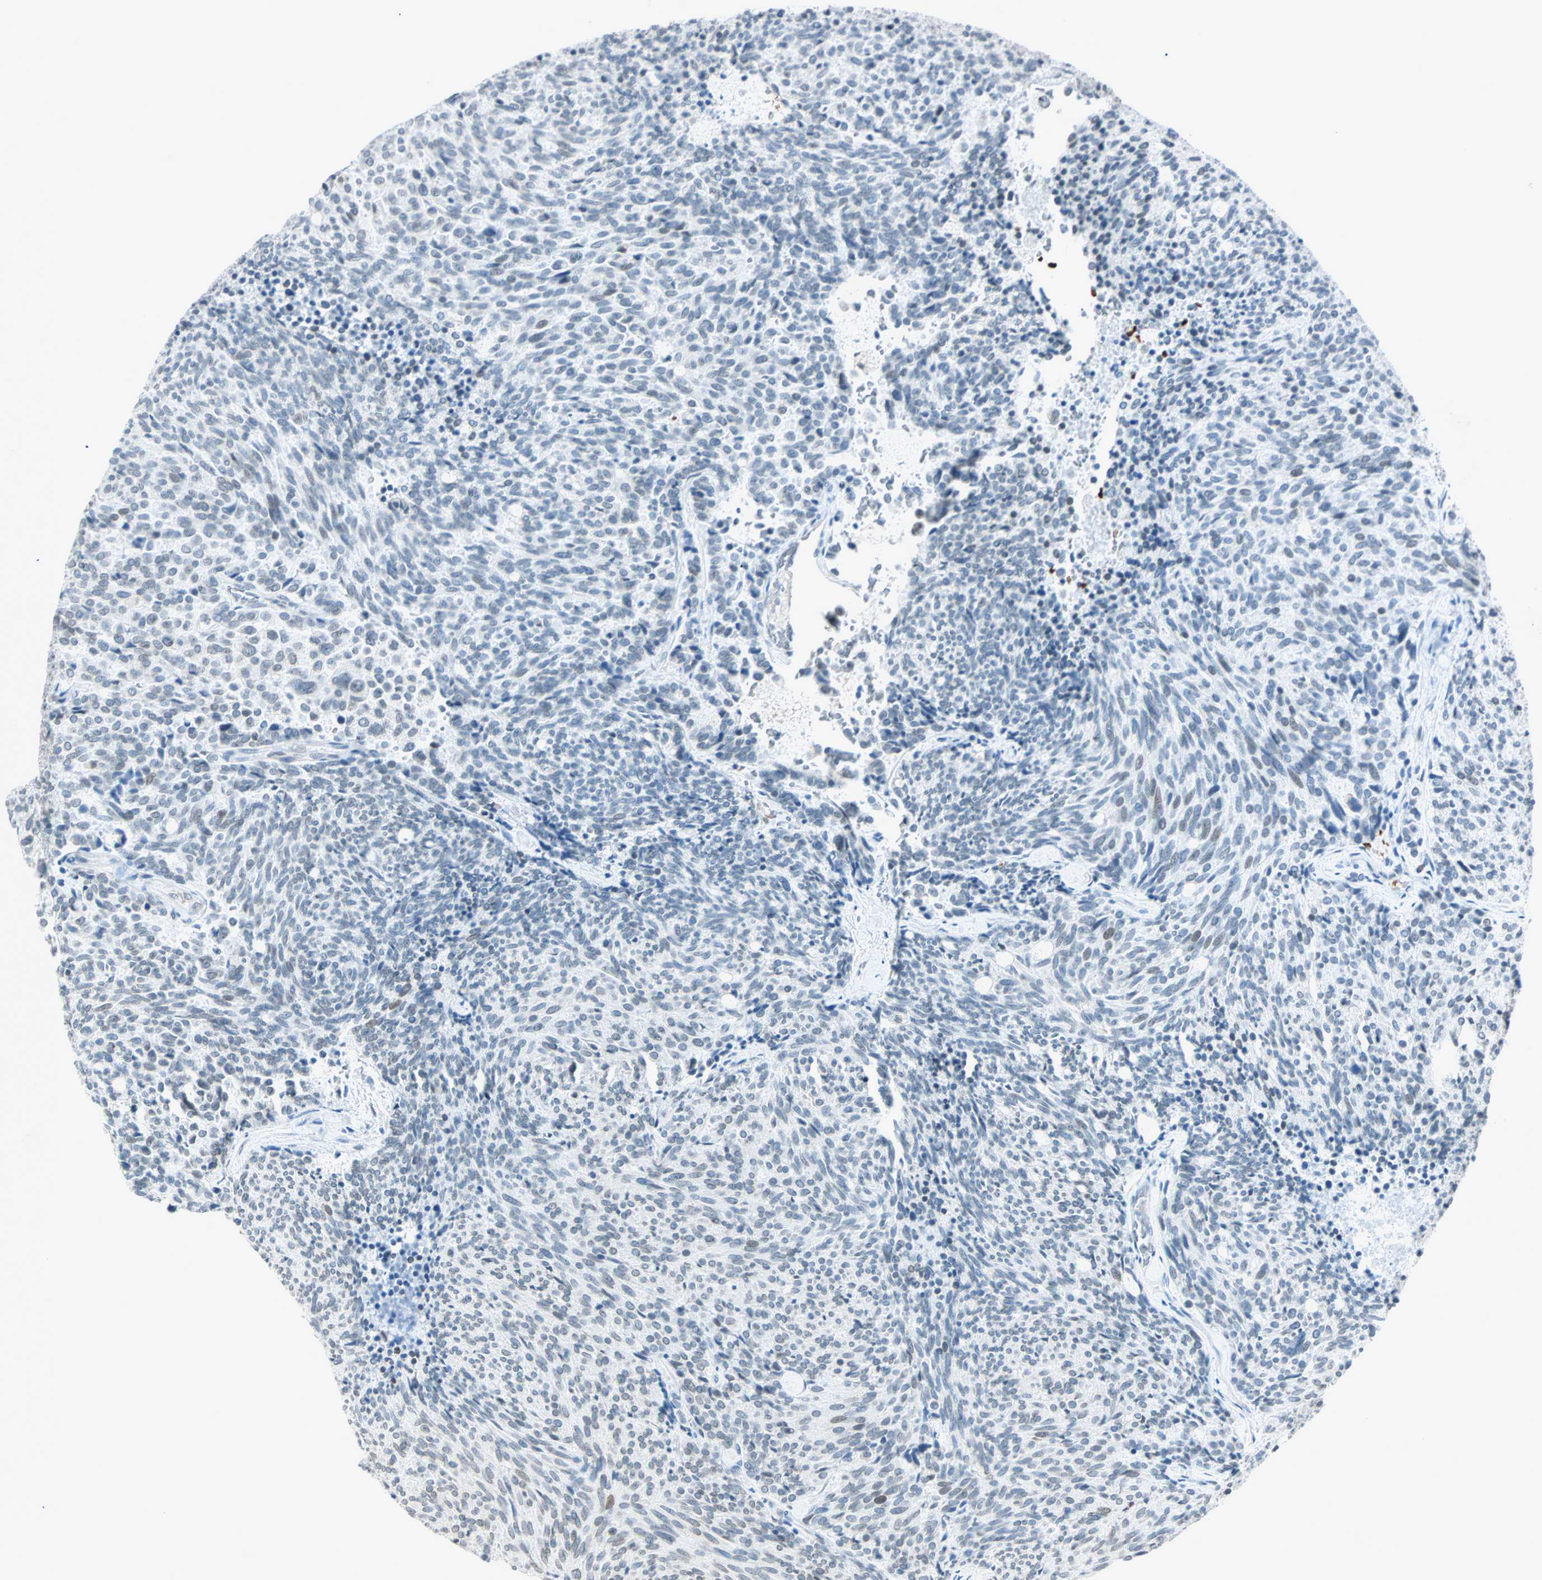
{"staining": {"intensity": "negative", "quantity": "none", "location": "none"}, "tissue": "carcinoid", "cell_type": "Tumor cells", "image_type": "cancer", "snomed": [{"axis": "morphology", "description": "Carcinoid, malignant, NOS"}, {"axis": "topography", "description": "Pancreas"}], "caption": "A high-resolution photomicrograph shows IHC staining of malignant carcinoid, which displays no significant expression in tumor cells.", "gene": "BCAN", "patient": {"sex": "female", "age": 54}}